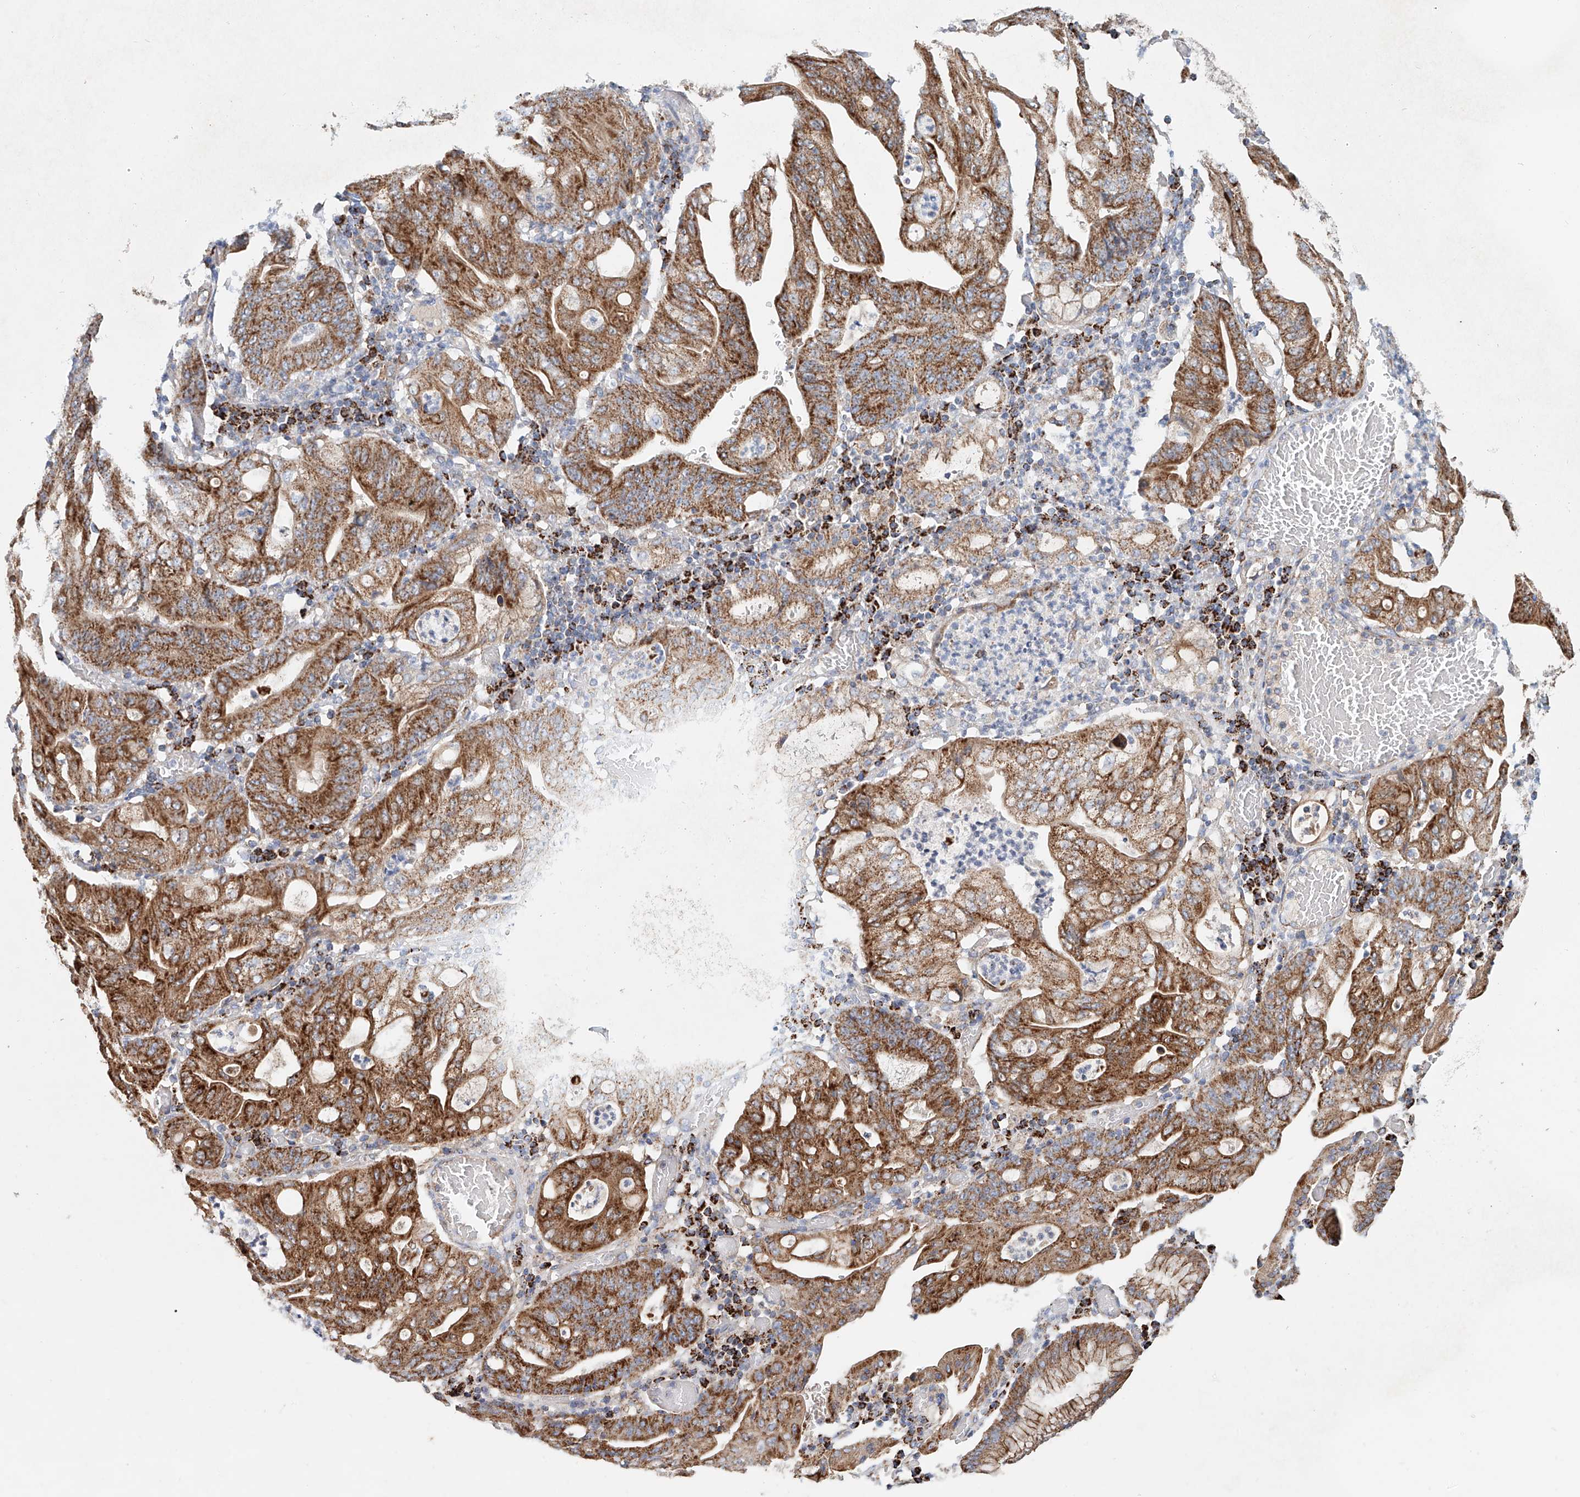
{"staining": {"intensity": "moderate", "quantity": ">75%", "location": "cytoplasmic/membranous"}, "tissue": "stomach cancer", "cell_type": "Tumor cells", "image_type": "cancer", "snomed": [{"axis": "morphology", "description": "Adenocarcinoma, NOS"}, {"axis": "topography", "description": "Stomach"}], "caption": "Stomach cancer stained with DAB immunohistochemistry (IHC) shows medium levels of moderate cytoplasmic/membranous positivity in approximately >75% of tumor cells.", "gene": "CARD10", "patient": {"sex": "female", "age": 73}}